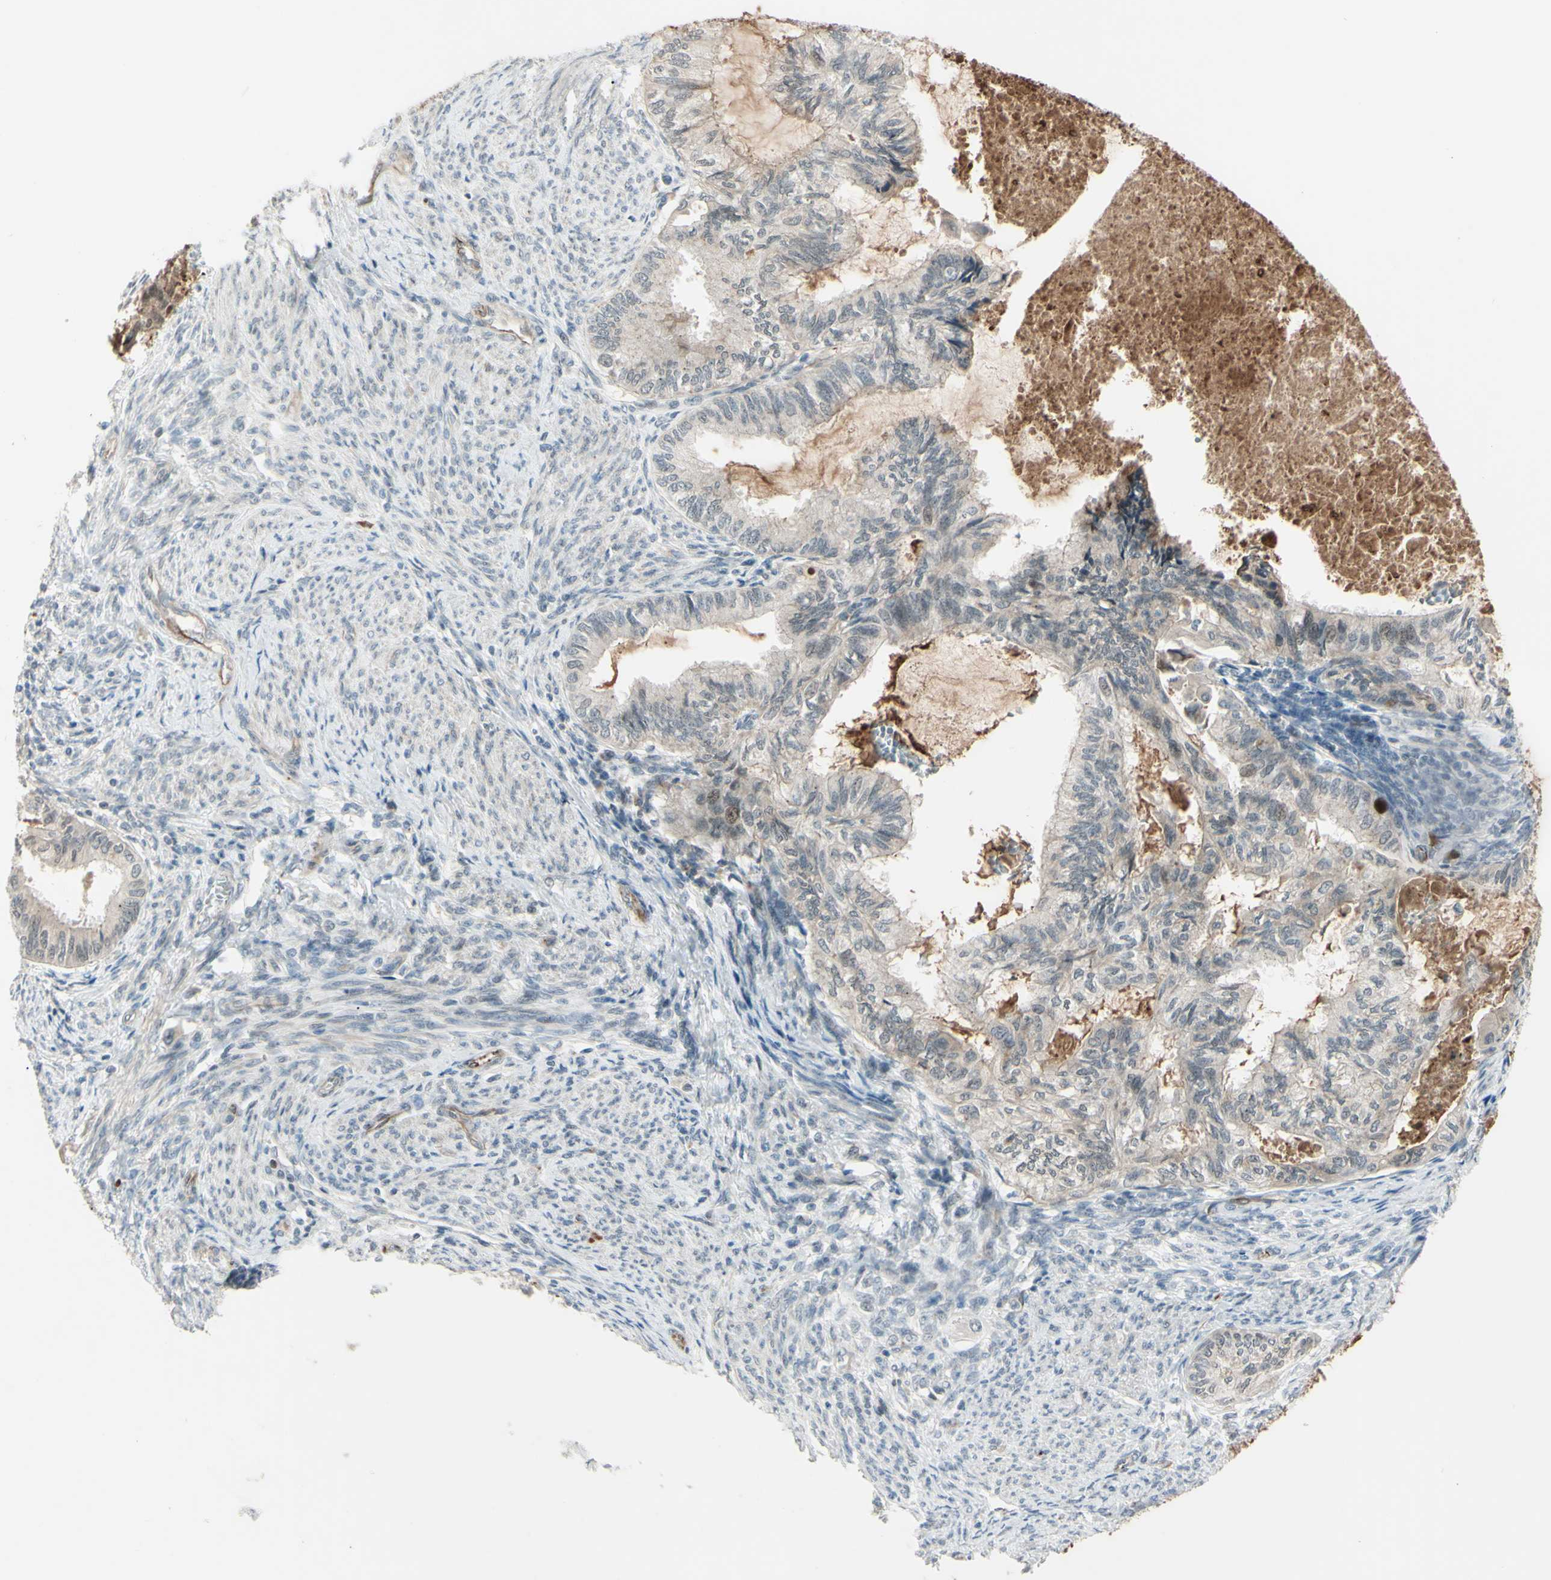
{"staining": {"intensity": "negative", "quantity": "none", "location": "none"}, "tissue": "cervical cancer", "cell_type": "Tumor cells", "image_type": "cancer", "snomed": [{"axis": "morphology", "description": "Normal tissue, NOS"}, {"axis": "morphology", "description": "Adenocarcinoma, NOS"}, {"axis": "topography", "description": "Cervix"}, {"axis": "topography", "description": "Endometrium"}], "caption": "This is an IHC histopathology image of human cervical cancer (adenocarcinoma). There is no positivity in tumor cells.", "gene": "FGFR2", "patient": {"sex": "female", "age": 86}}